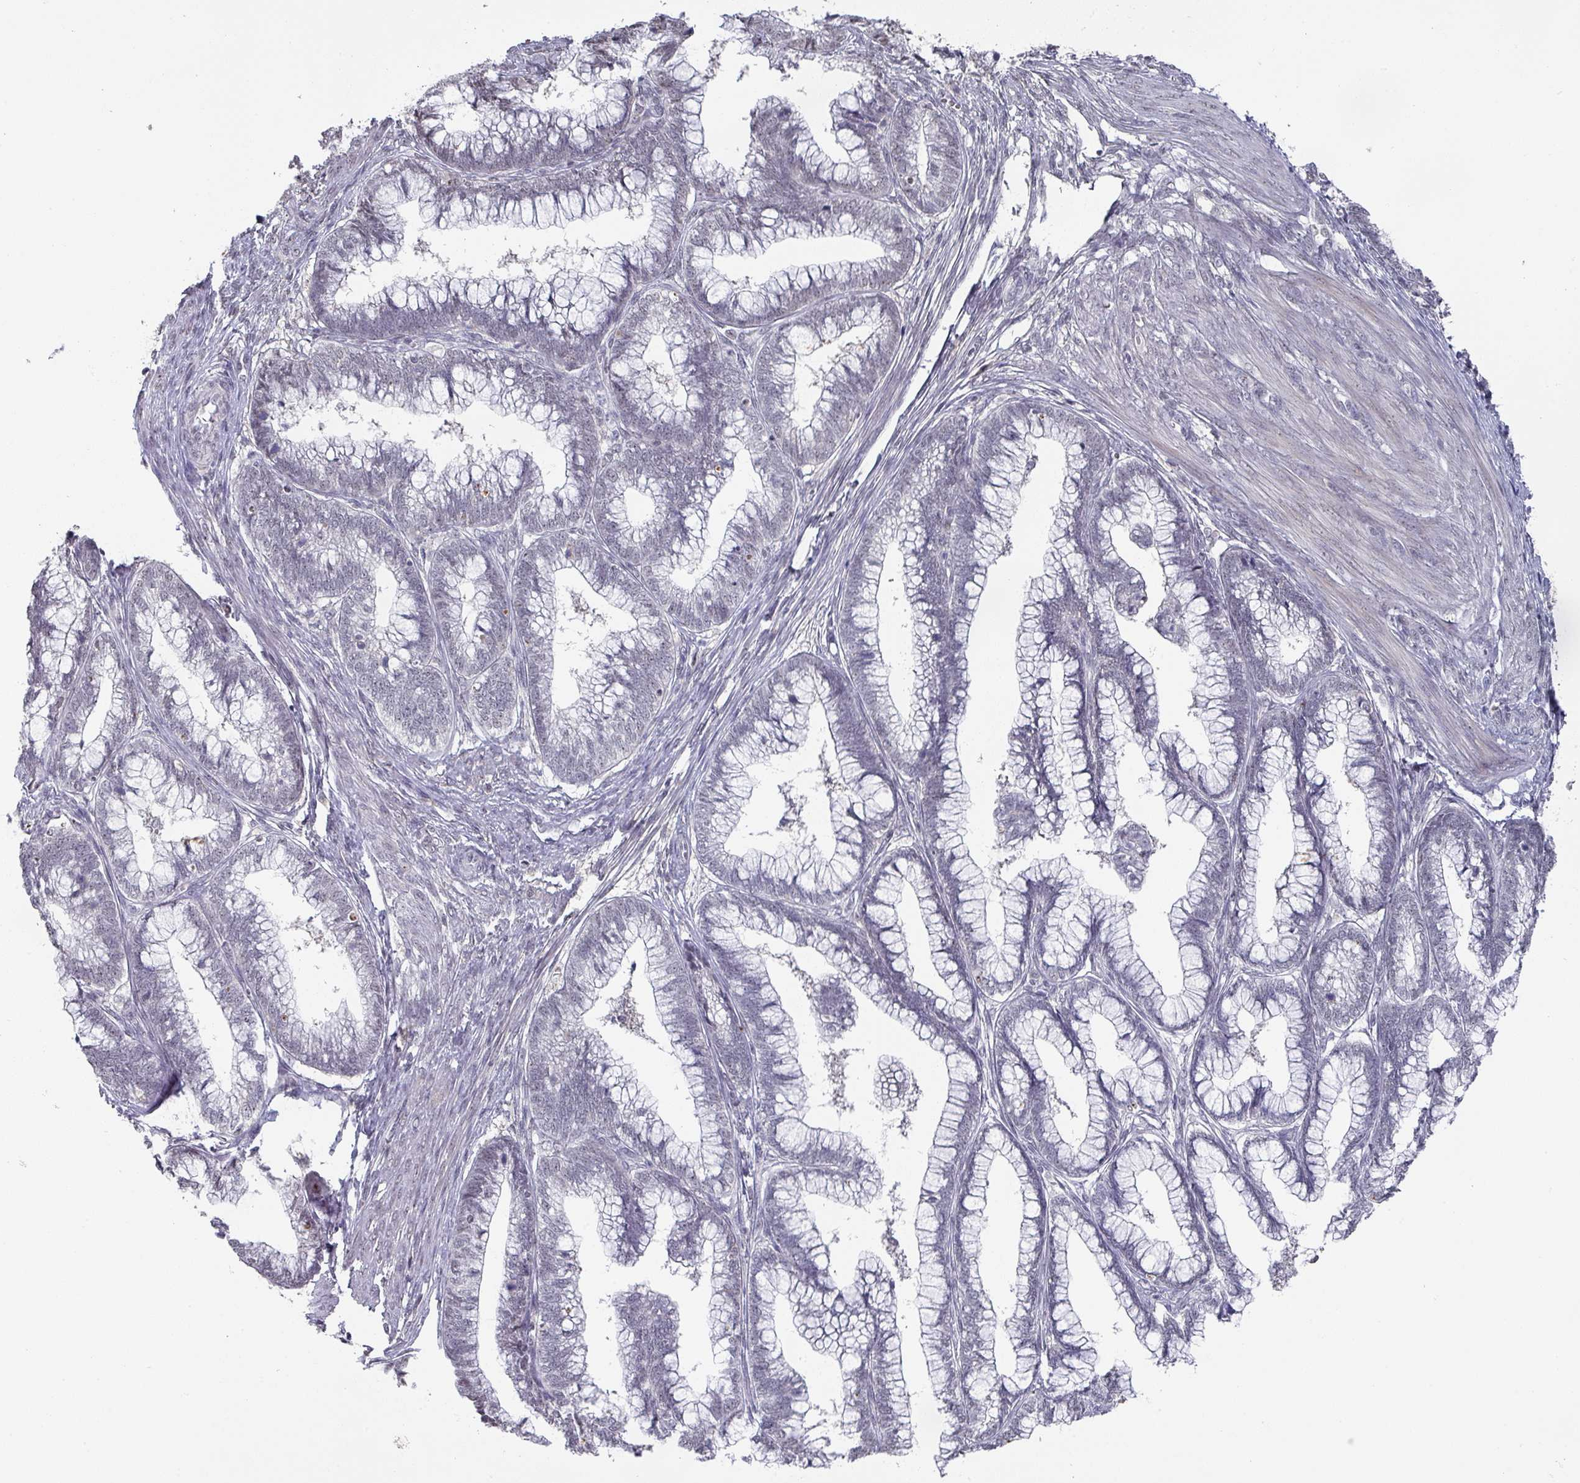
{"staining": {"intensity": "negative", "quantity": "none", "location": "none"}, "tissue": "cervical cancer", "cell_type": "Tumor cells", "image_type": "cancer", "snomed": [{"axis": "morphology", "description": "Adenocarcinoma, NOS"}, {"axis": "topography", "description": "Cervix"}], "caption": "This is an IHC photomicrograph of adenocarcinoma (cervical). There is no positivity in tumor cells.", "gene": "ZNF654", "patient": {"sex": "female", "age": 44}}